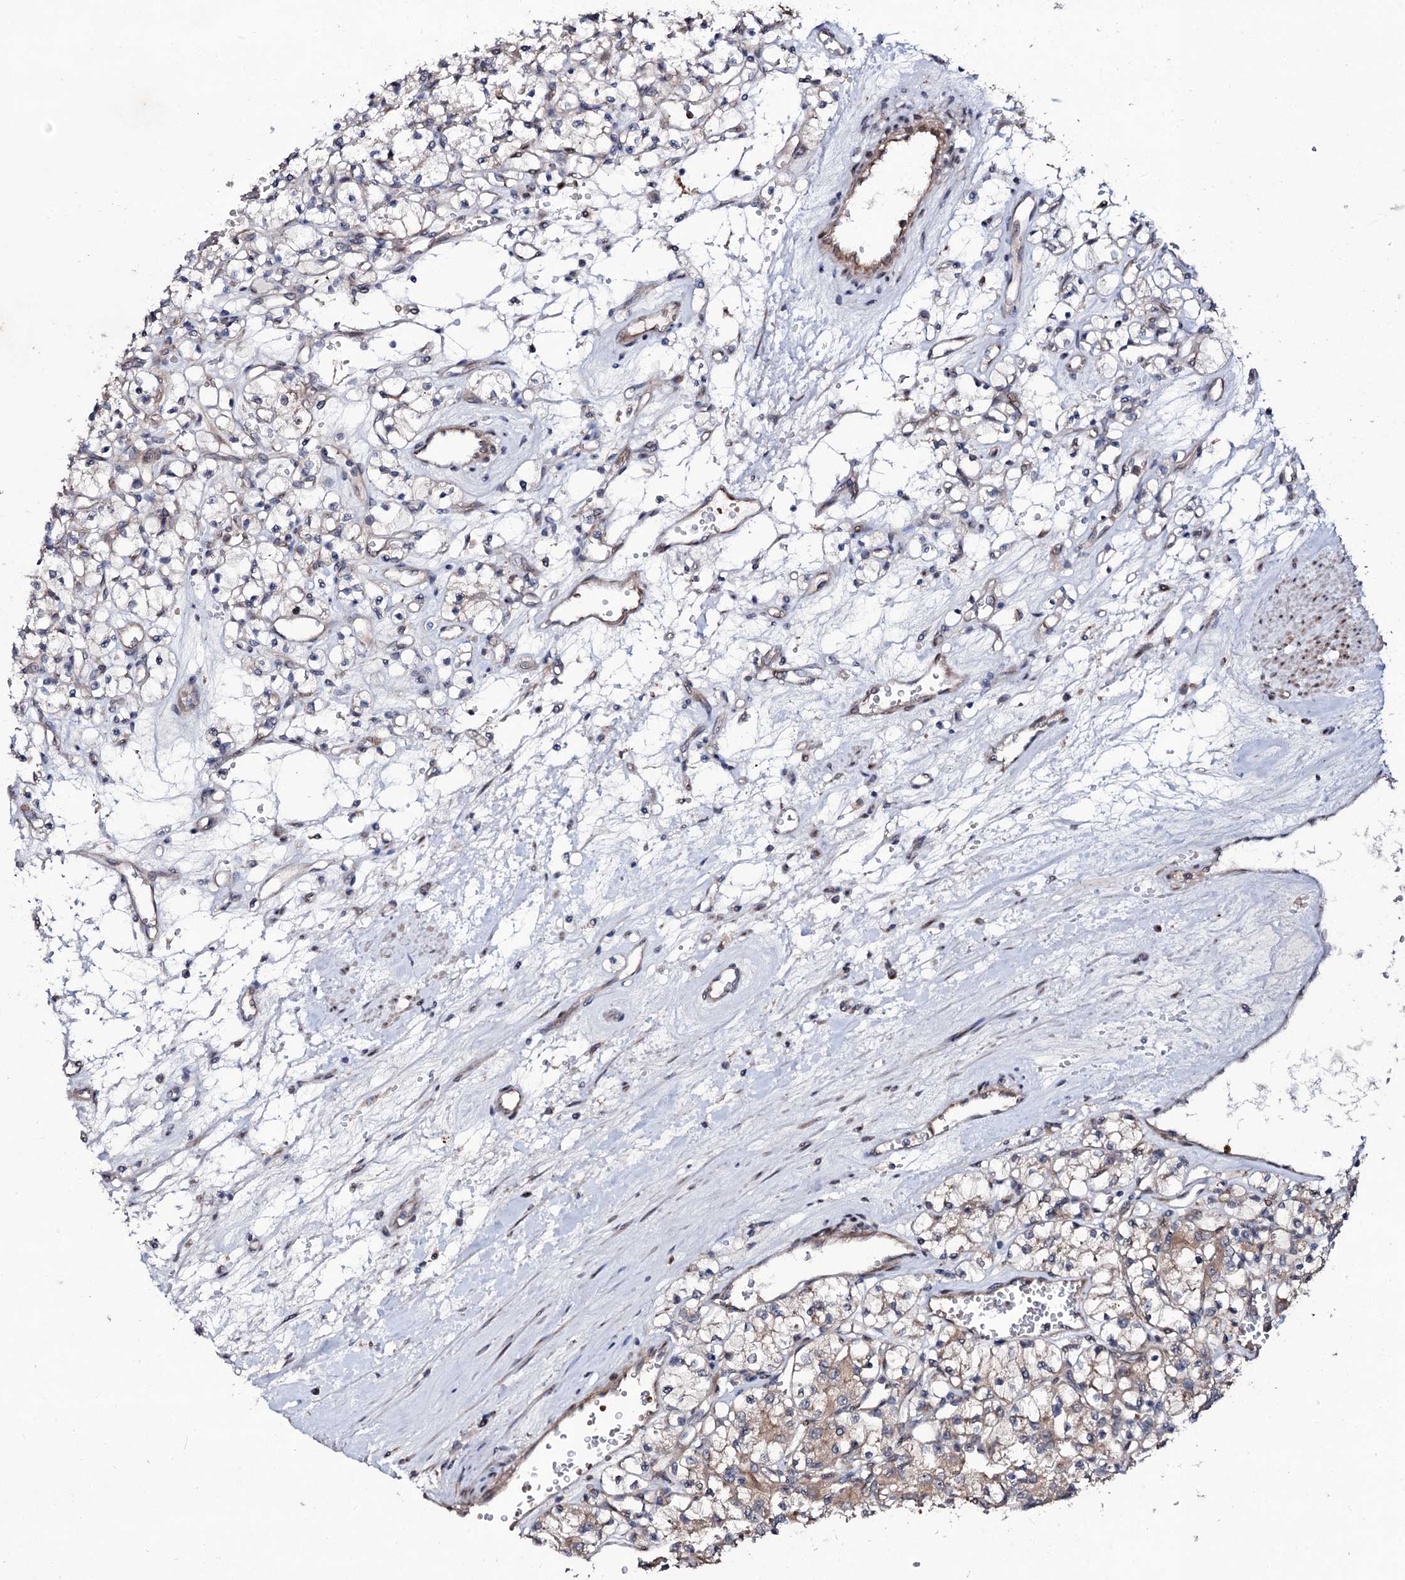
{"staining": {"intensity": "weak", "quantity": "25%-75%", "location": "cytoplasmic/membranous"}, "tissue": "renal cancer", "cell_type": "Tumor cells", "image_type": "cancer", "snomed": [{"axis": "morphology", "description": "Adenocarcinoma, NOS"}, {"axis": "topography", "description": "Kidney"}], "caption": "High-power microscopy captured an immunohistochemistry micrograph of renal cancer (adenocarcinoma), revealing weak cytoplasmic/membranous expression in approximately 25%-75% of tumor cells.", "gene": "COG6", "patient": {"sex": "female", "age": 59}}